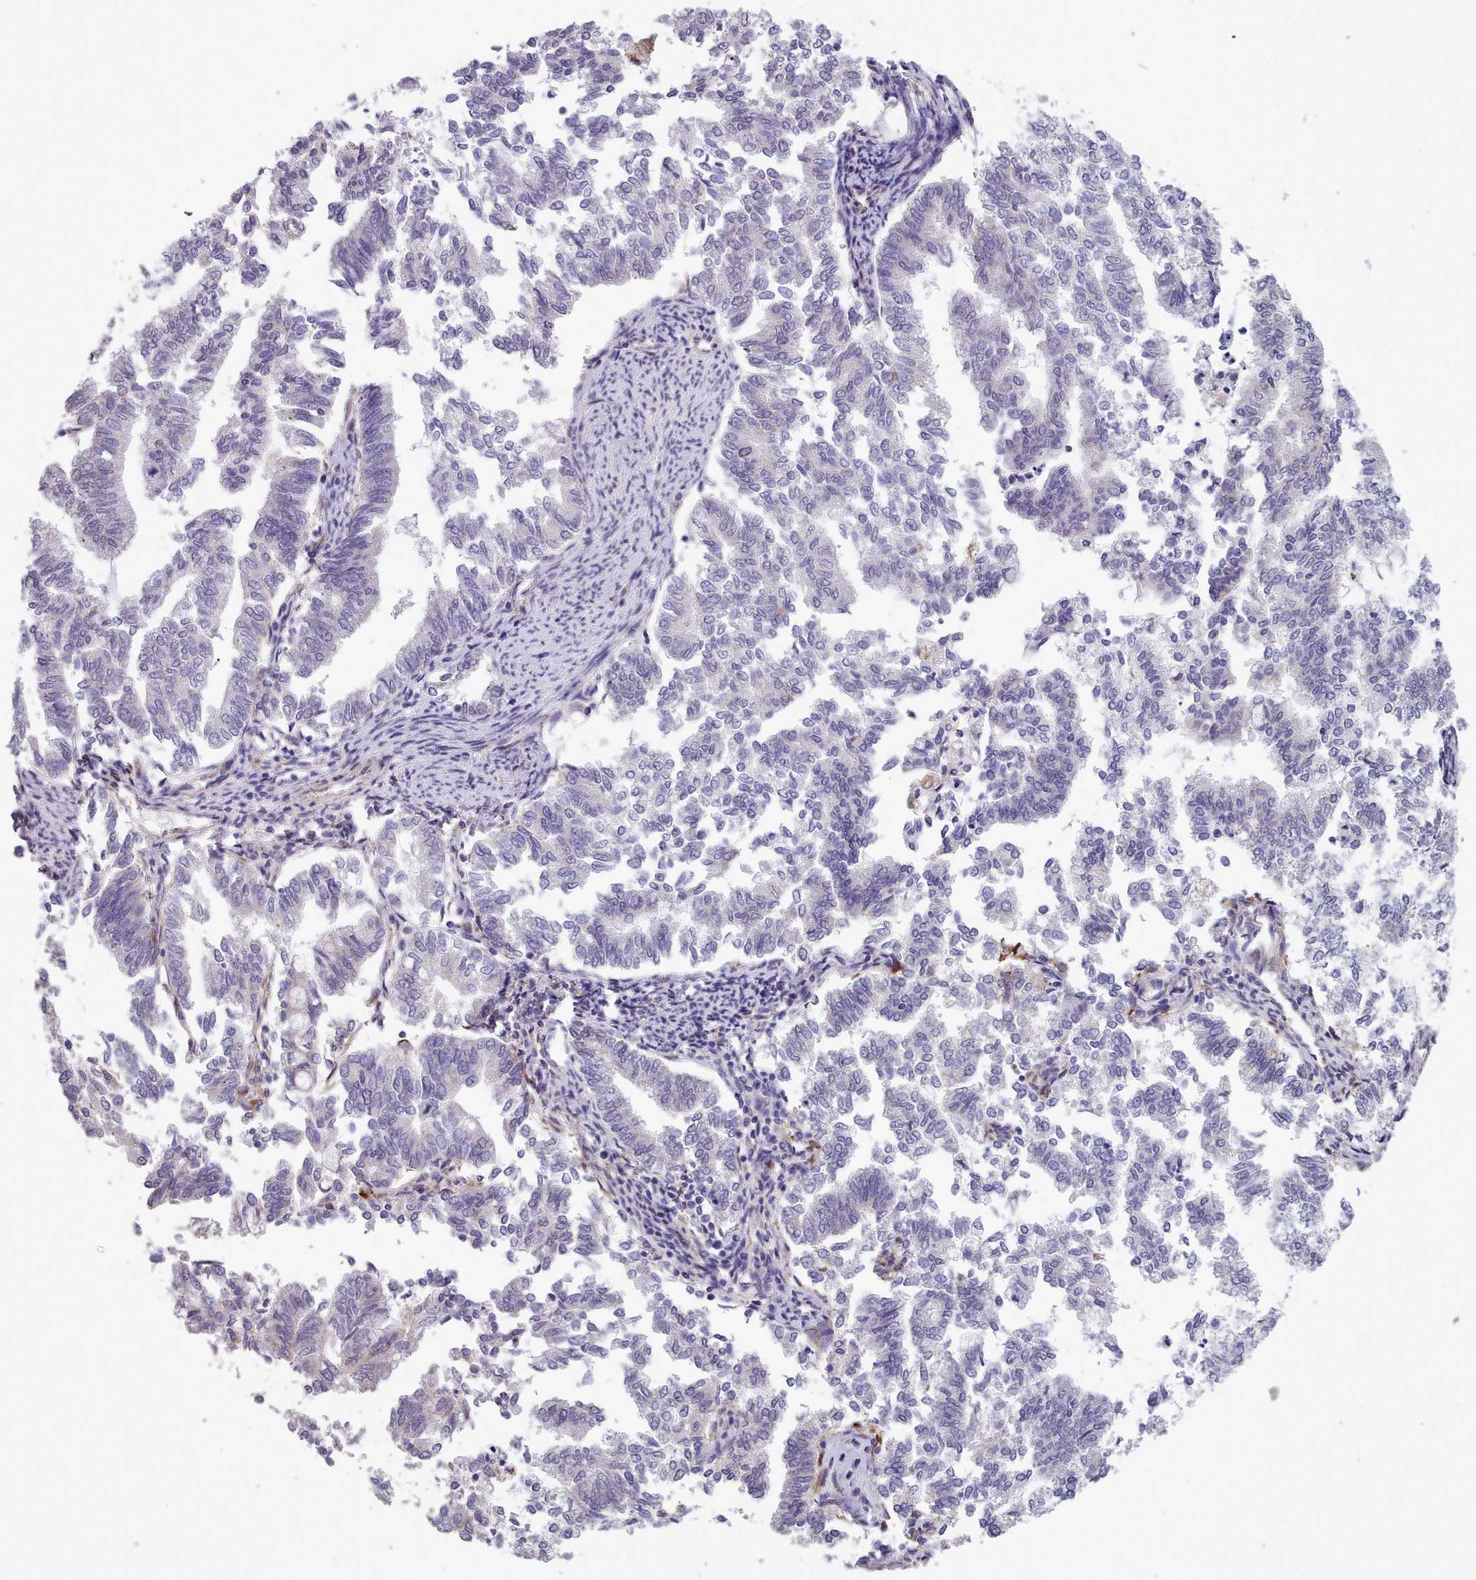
{"staining": {"intensity": "negative", "quantity": "none", "location": "none"}, "tissue": "endometrial cancer", "cell_type": "Tumor cells", "image_type": "cancer", "snomed": [{"axis": "morphology", "description": "Adenocarcinoma, NOS"}, {"axis": "topography", "description": "Endometrium"}], "caption": "Image shows no protein positivity in tumor cells of endometrial adenocarcinoma tissue.", "gene": "FKBP10", "patient": {"sex": "female", "age": 79}}